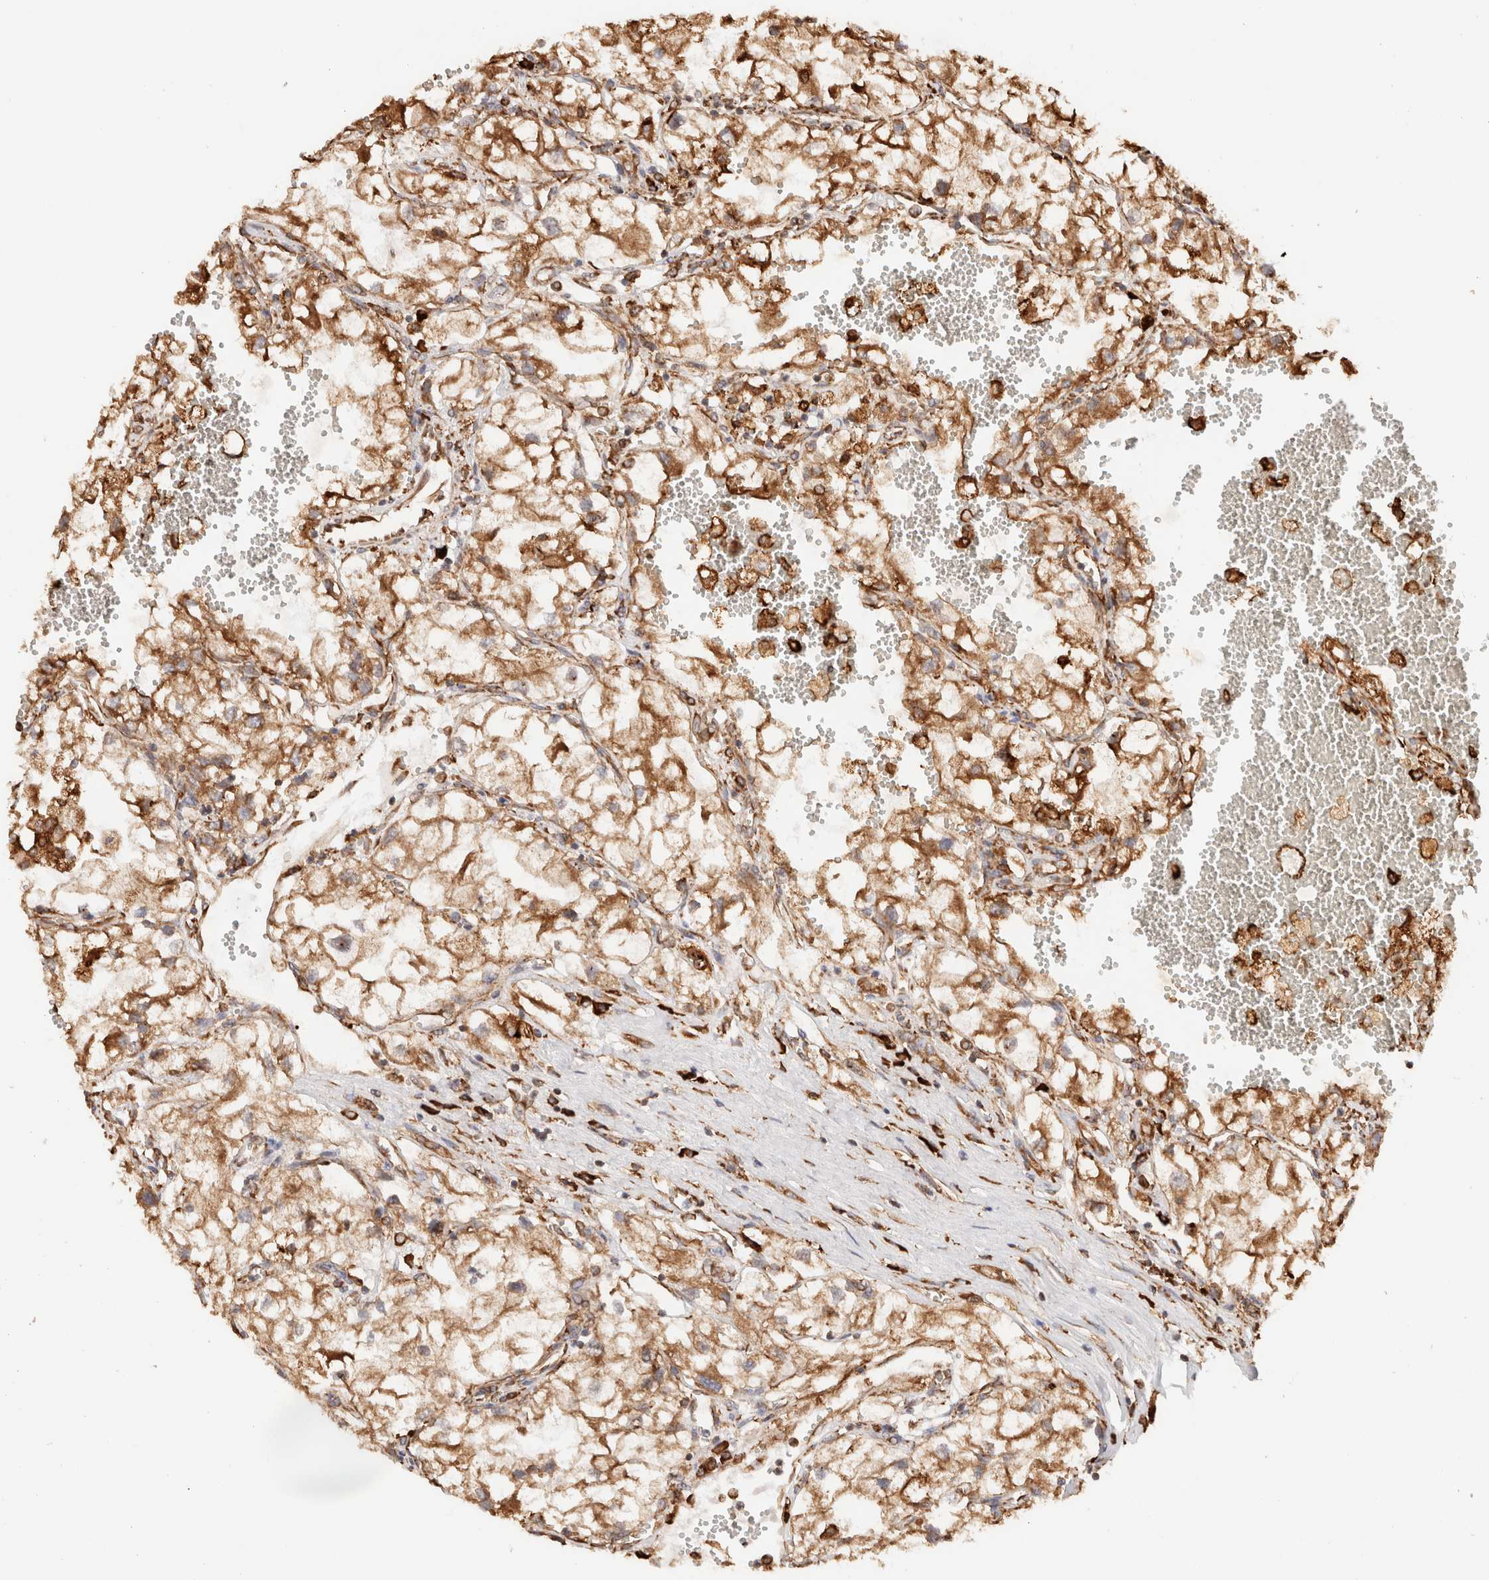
{"staining": {"intensity": "moderate", "quantity": ">75%", "location": "cytoplasmic/membranous"}, "tissue": "renal cancer", "cell_type": "Tumor cells", "image_type": "cancer", "snomed": [{"axis": "morphology", "description": "Adenocarcinoma, NOS"}, {"axis": "topography", "description": "Kidney"}], "caption": "IHC of renal cancer demonstrates medium levels of moderate cytoplasmic/membranous positivity in about >75% of tumor cells. Nuclei are stained in blue.", "gene": "FER", "patient": {"sex": "female", "age": 70}}